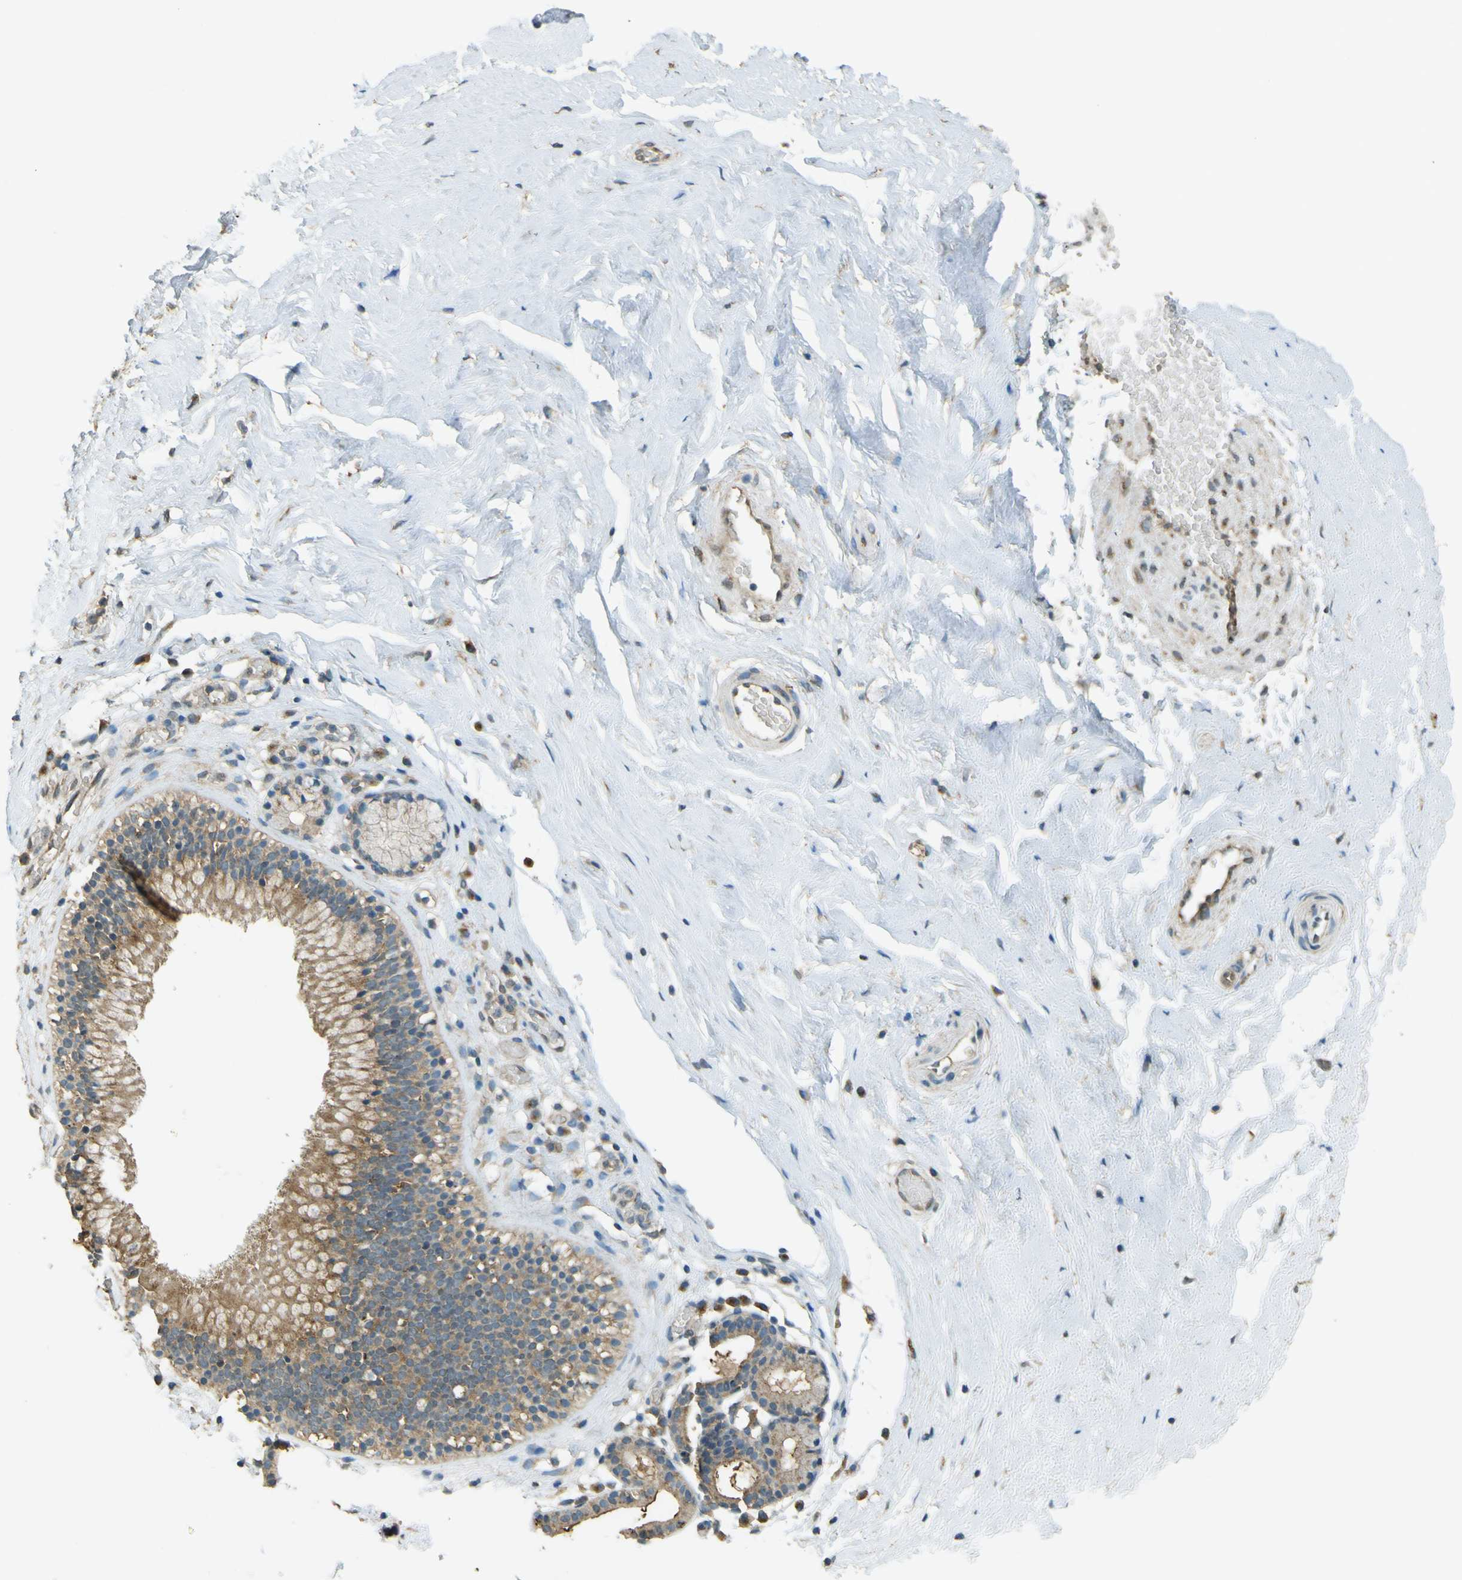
{"staining": {"intensity": "moderate", "quantity": ">75%", "location": "cytoplasmic/membranous"}, "tissue": "nasopharynx", "cell_type": "Respiratory epithelial cells", "image_type": "normal", "snomed": [{"axis": "morphology", "description": "Normal tissue, NOS"}, {"axis": "morphology", "description": "Inflammation, NOS"}, {"axis": "topography", "description": "Nasopharynx"}], "caption": "Immunohistochemical staining of unremarkable nasopharynx displays moderate cytoplasmic/membranous protein positivity in about >75% of respiratory epithelial cells.", "gene": "GOLGA1", "patient": {"sex": "male", "age": 48}}